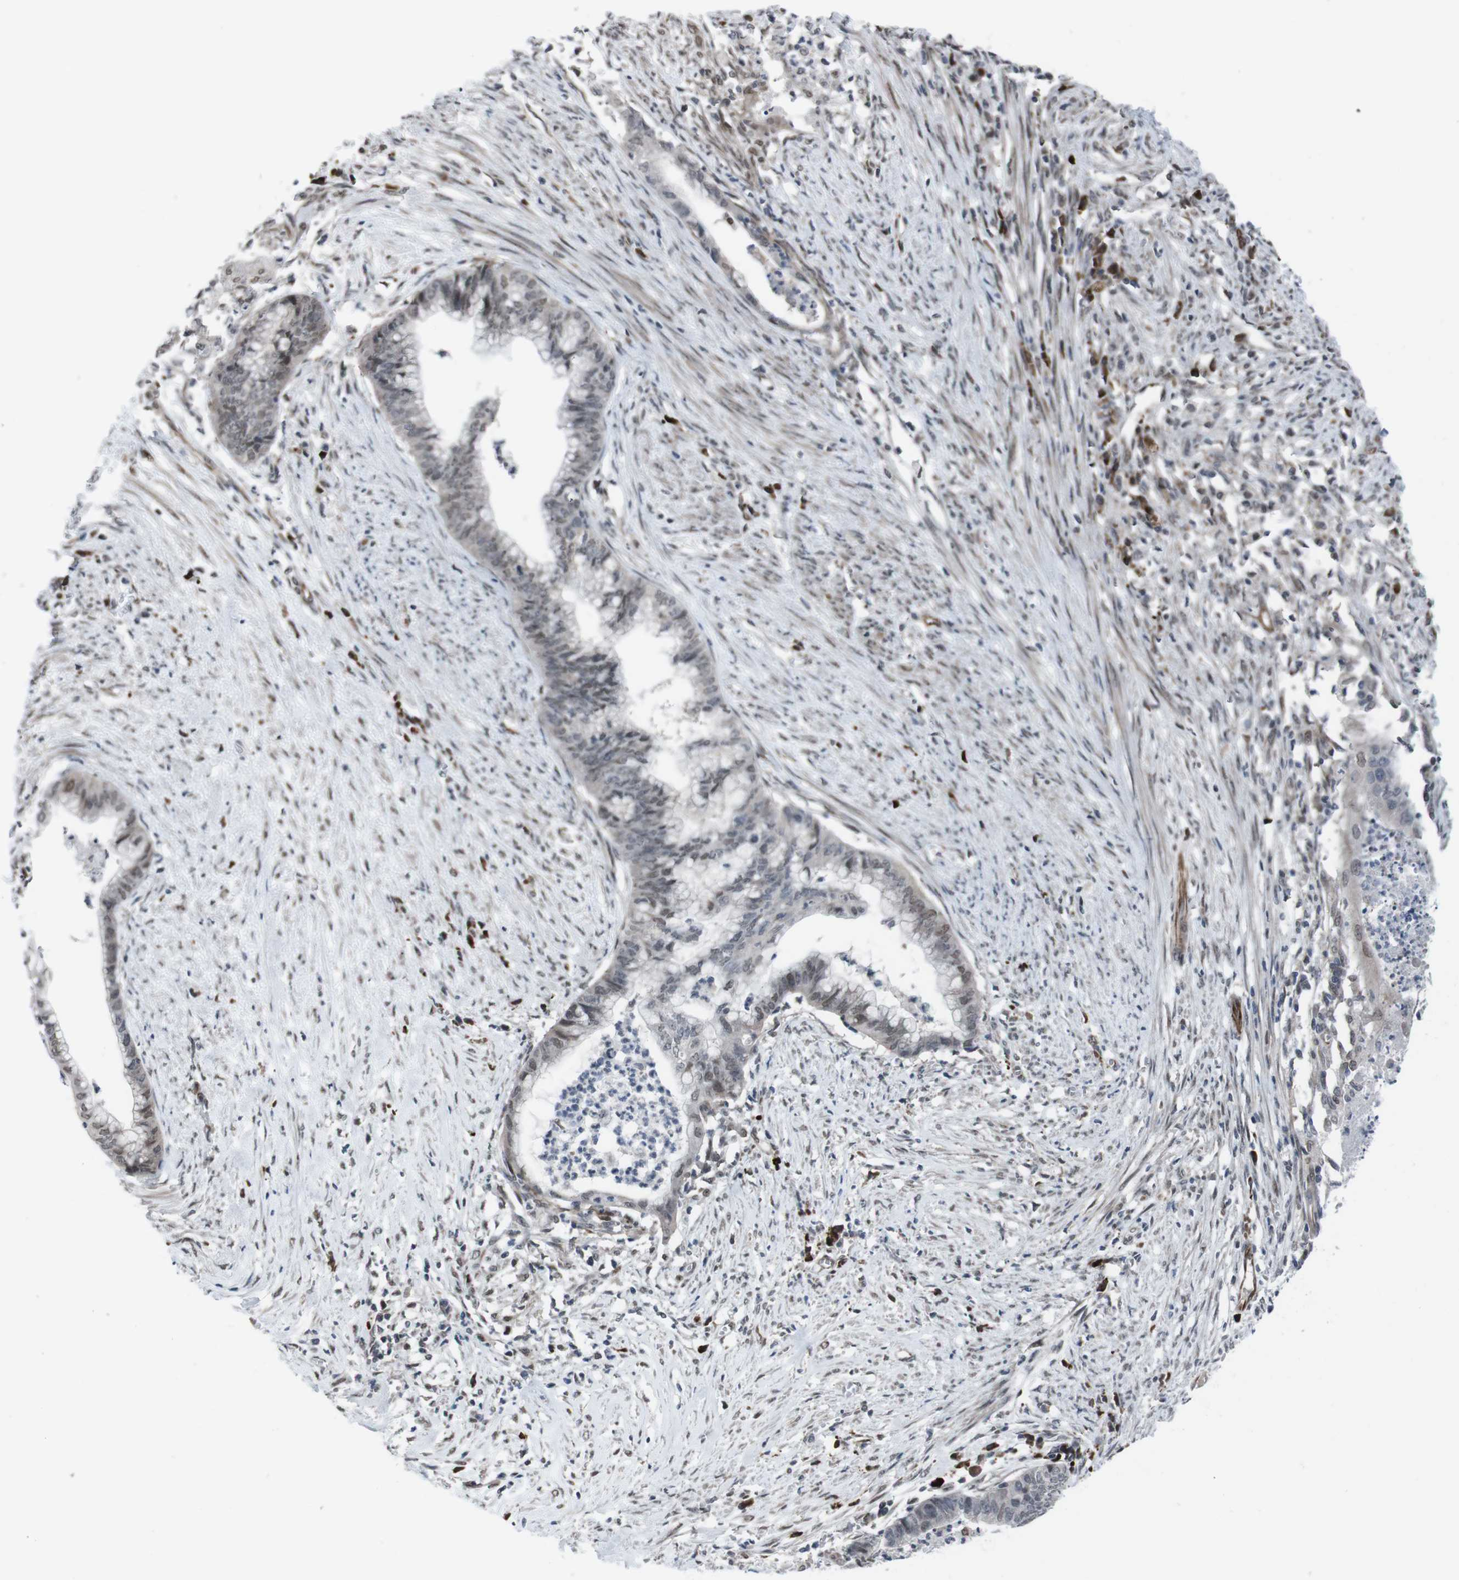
{"staining": {"intensity": "weak", "quantity": "25%-75%", "location": "cytoplasmic/membranous,nuclear"}, "tissue": "endometrial cancer", "cell_type": "Tumor cells", "image_type": "cancer", "snomed": [{"axis": "morphology", "description": "Necrosis, NOS"}, {"axis": "morphology", "description": "Adenocarcinoma, NOS"}, {"axis": "topography", "description": "Endometrium"}], "caption": "This is a micrograph of immunohistochemistry (IHC) staining of adenocarcinoma (endometrial), which shows weak staining in the cytoplasmic/membranous and nuclear of tumor cells.", "gene": "SS18L1", "patient": {"sex": "female", "age": 79}}